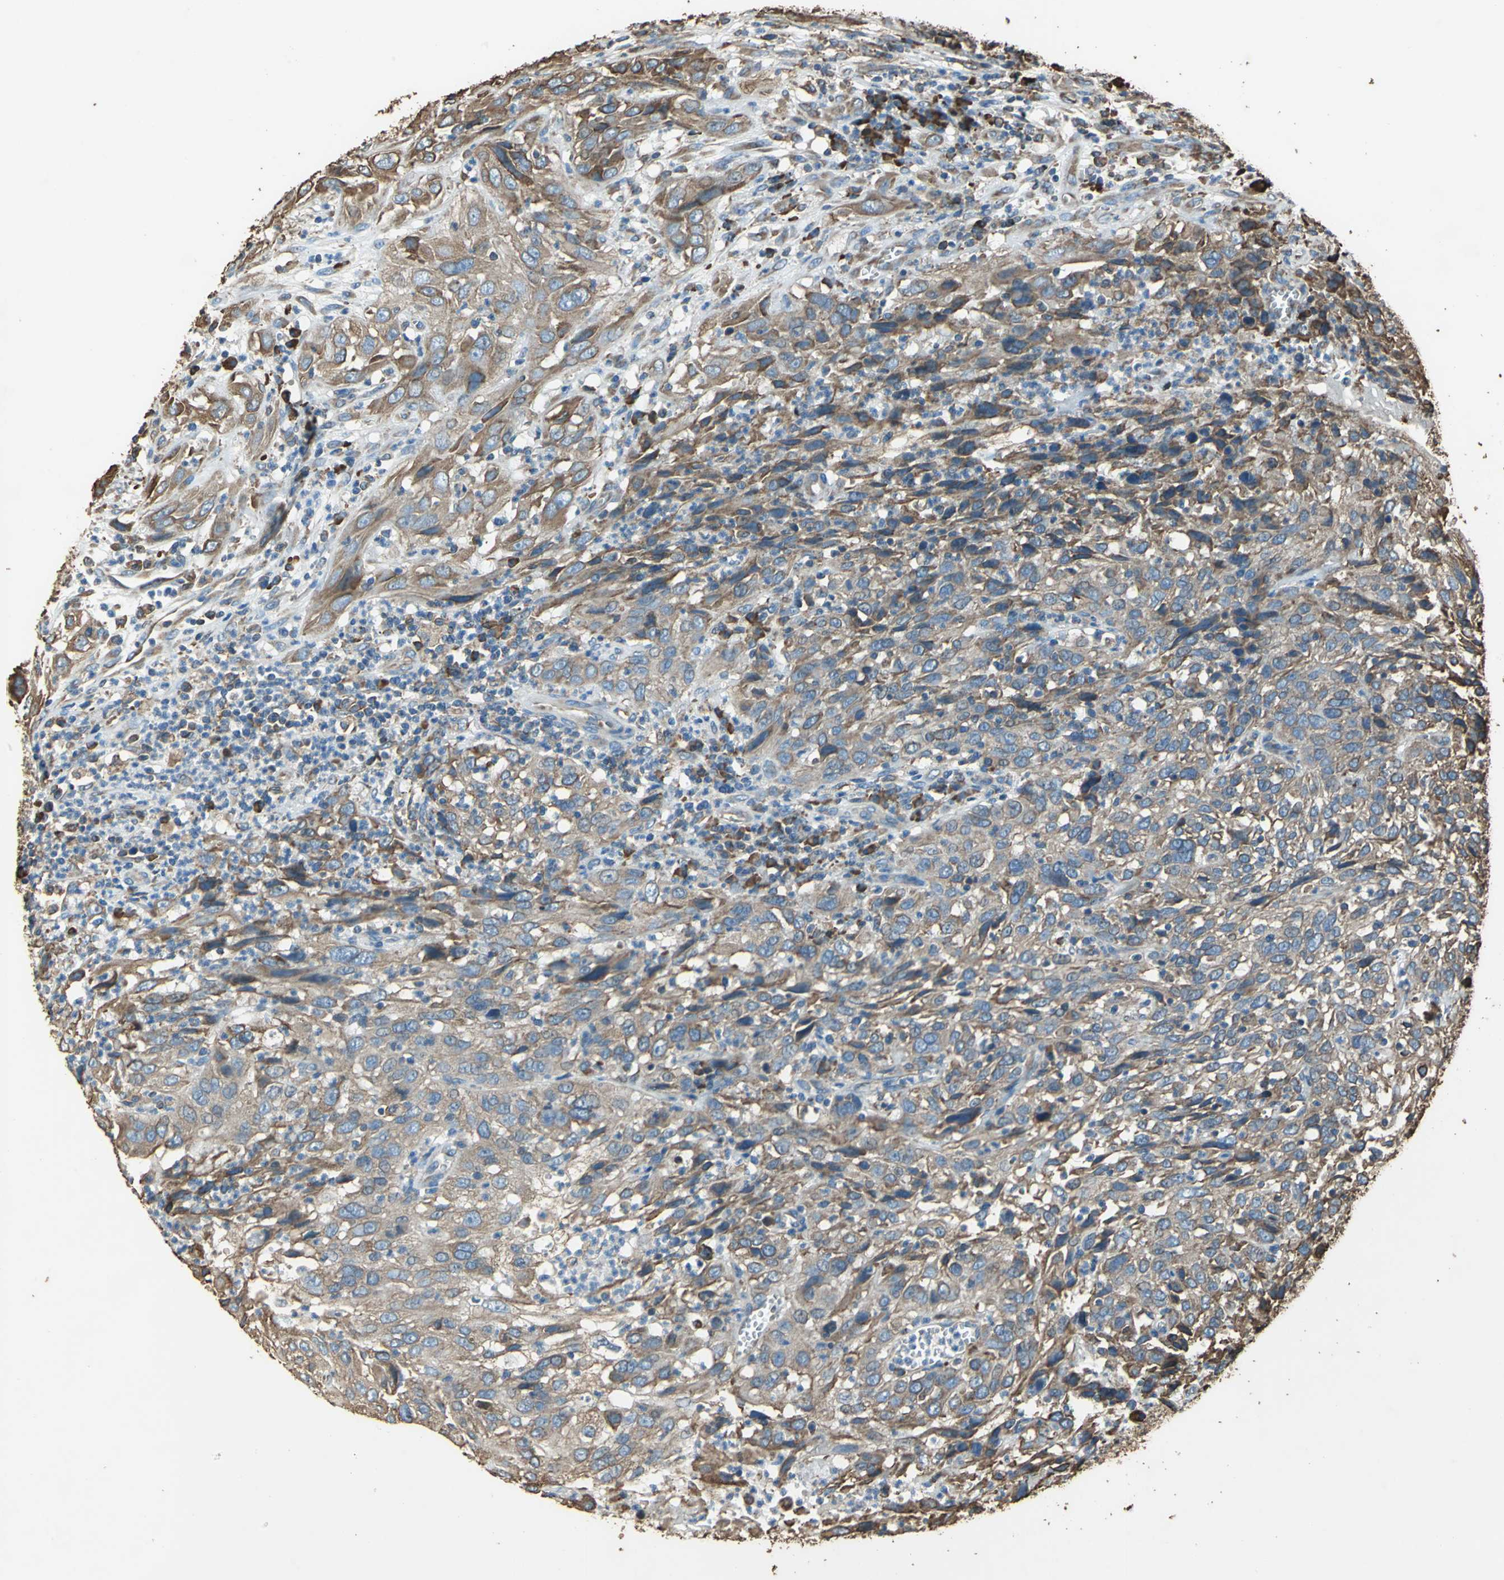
{"staining": {"intensity": "moderate", "quantity": ">75%", "location": "cytoplasmic/membranous"}, "tissue": "cervical cancer", "cell_type": "Tumor cells", "image_type": "cancer", "snomed": [{"axis": "morphology", "description": "Squamous cell carcinoma, NOS"}, {"axis": "topography", "description": "Cervix"}], "caption": "The image exhibits staining of squamous cell carcinoma (cervical), revealing moderate cytoplasmic/membranous protein staining (brown color) within tumor cells.", "gene": "GPANK1", "patient": {"sex": "female", "age": 32}}